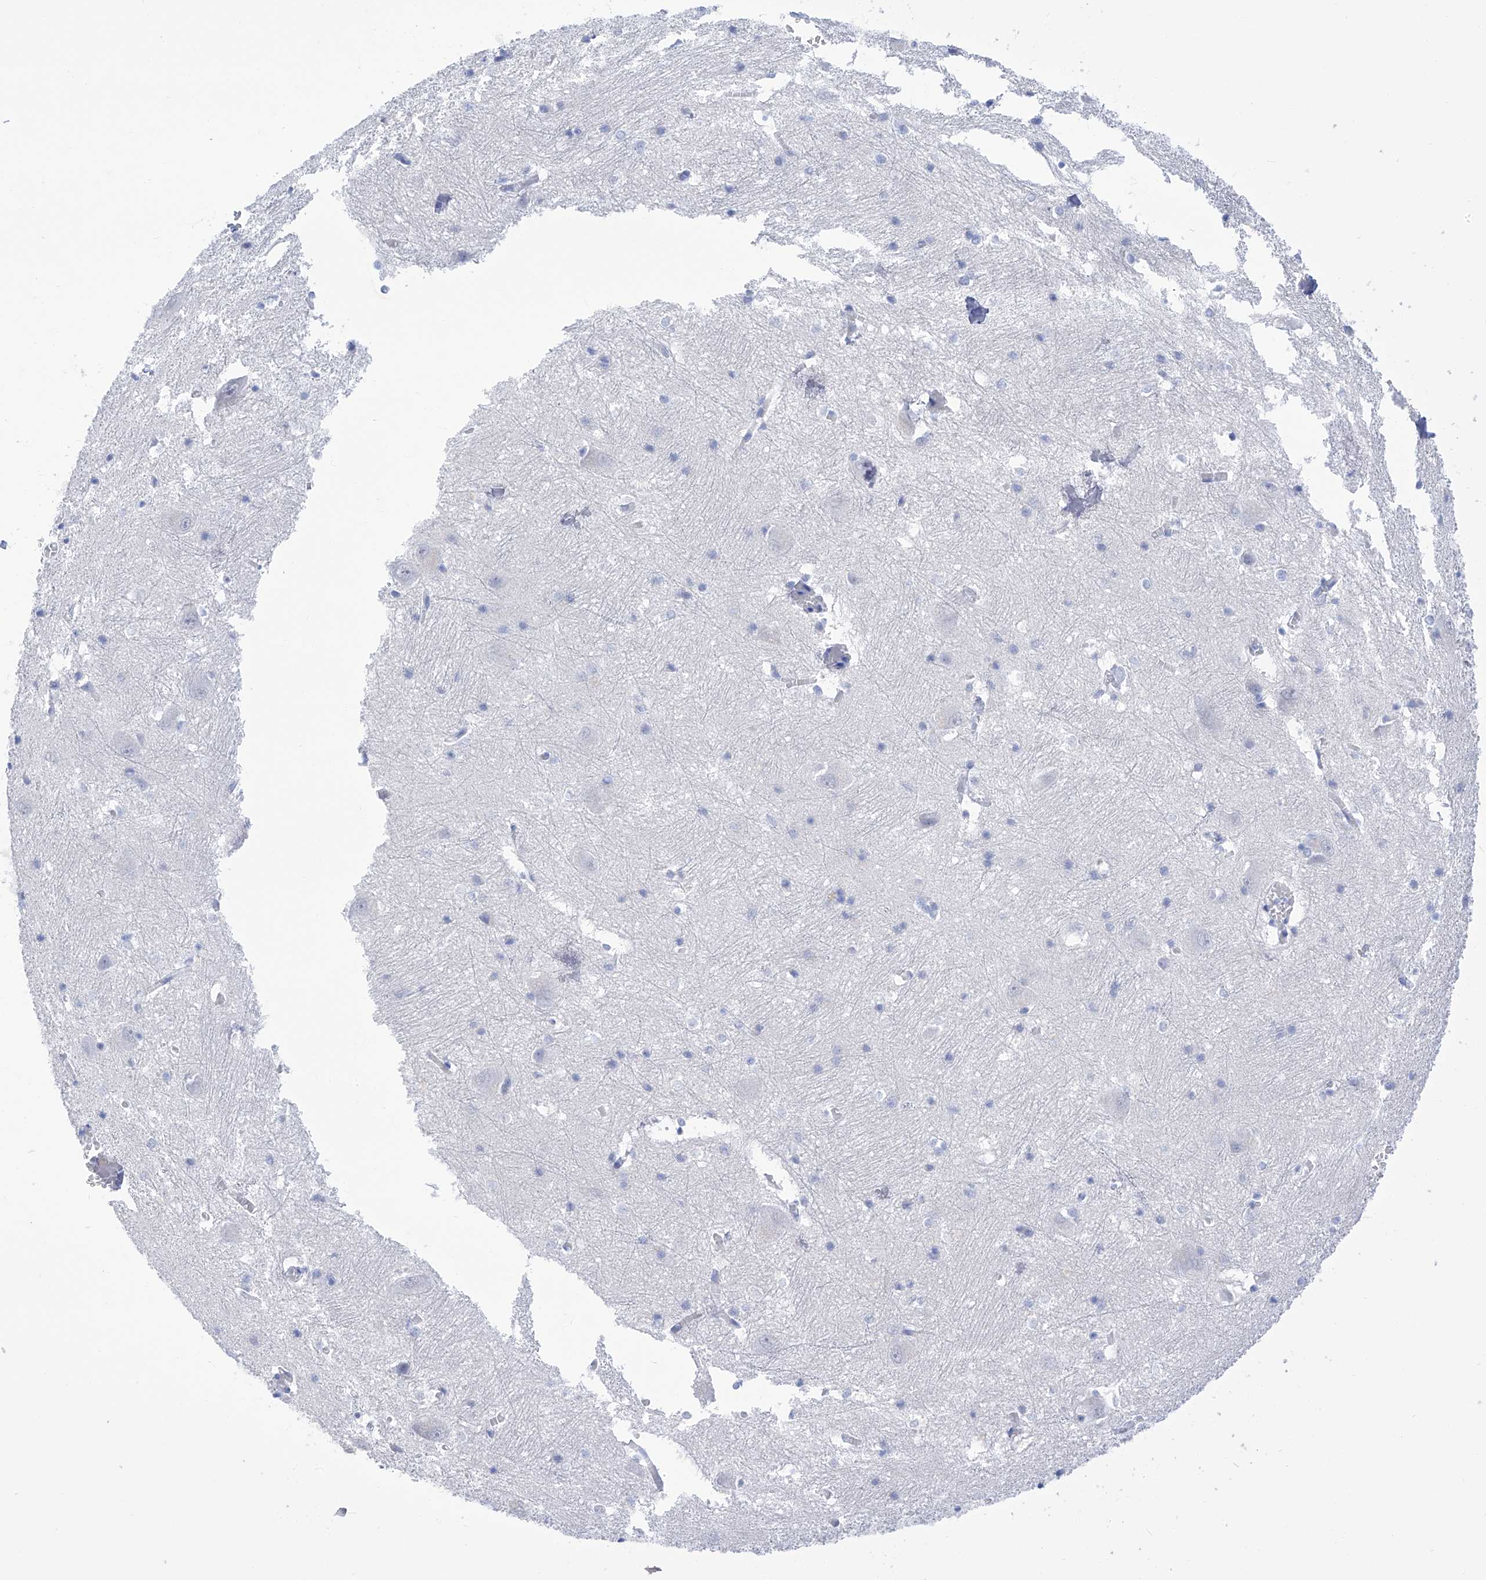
{"staining": {"intensity": "negative", "quantity": "none", "location": "none"}, "tissue": "caudate", "cell_type": "Glial cells", "image_type": "normal", "snomed": [{"axis": "morphology", "description": "Normal tissue, NOS"}, {"axis": "topography", "description": "Lateral ventricle wall"}], "caption": "Immunohistochemistry photomicrograph of normal human caudate stained for a protein (brown), which displays no positivity in glial cells.", "gene": "FLG", "patient": {"sex": "male", "age": 37}}